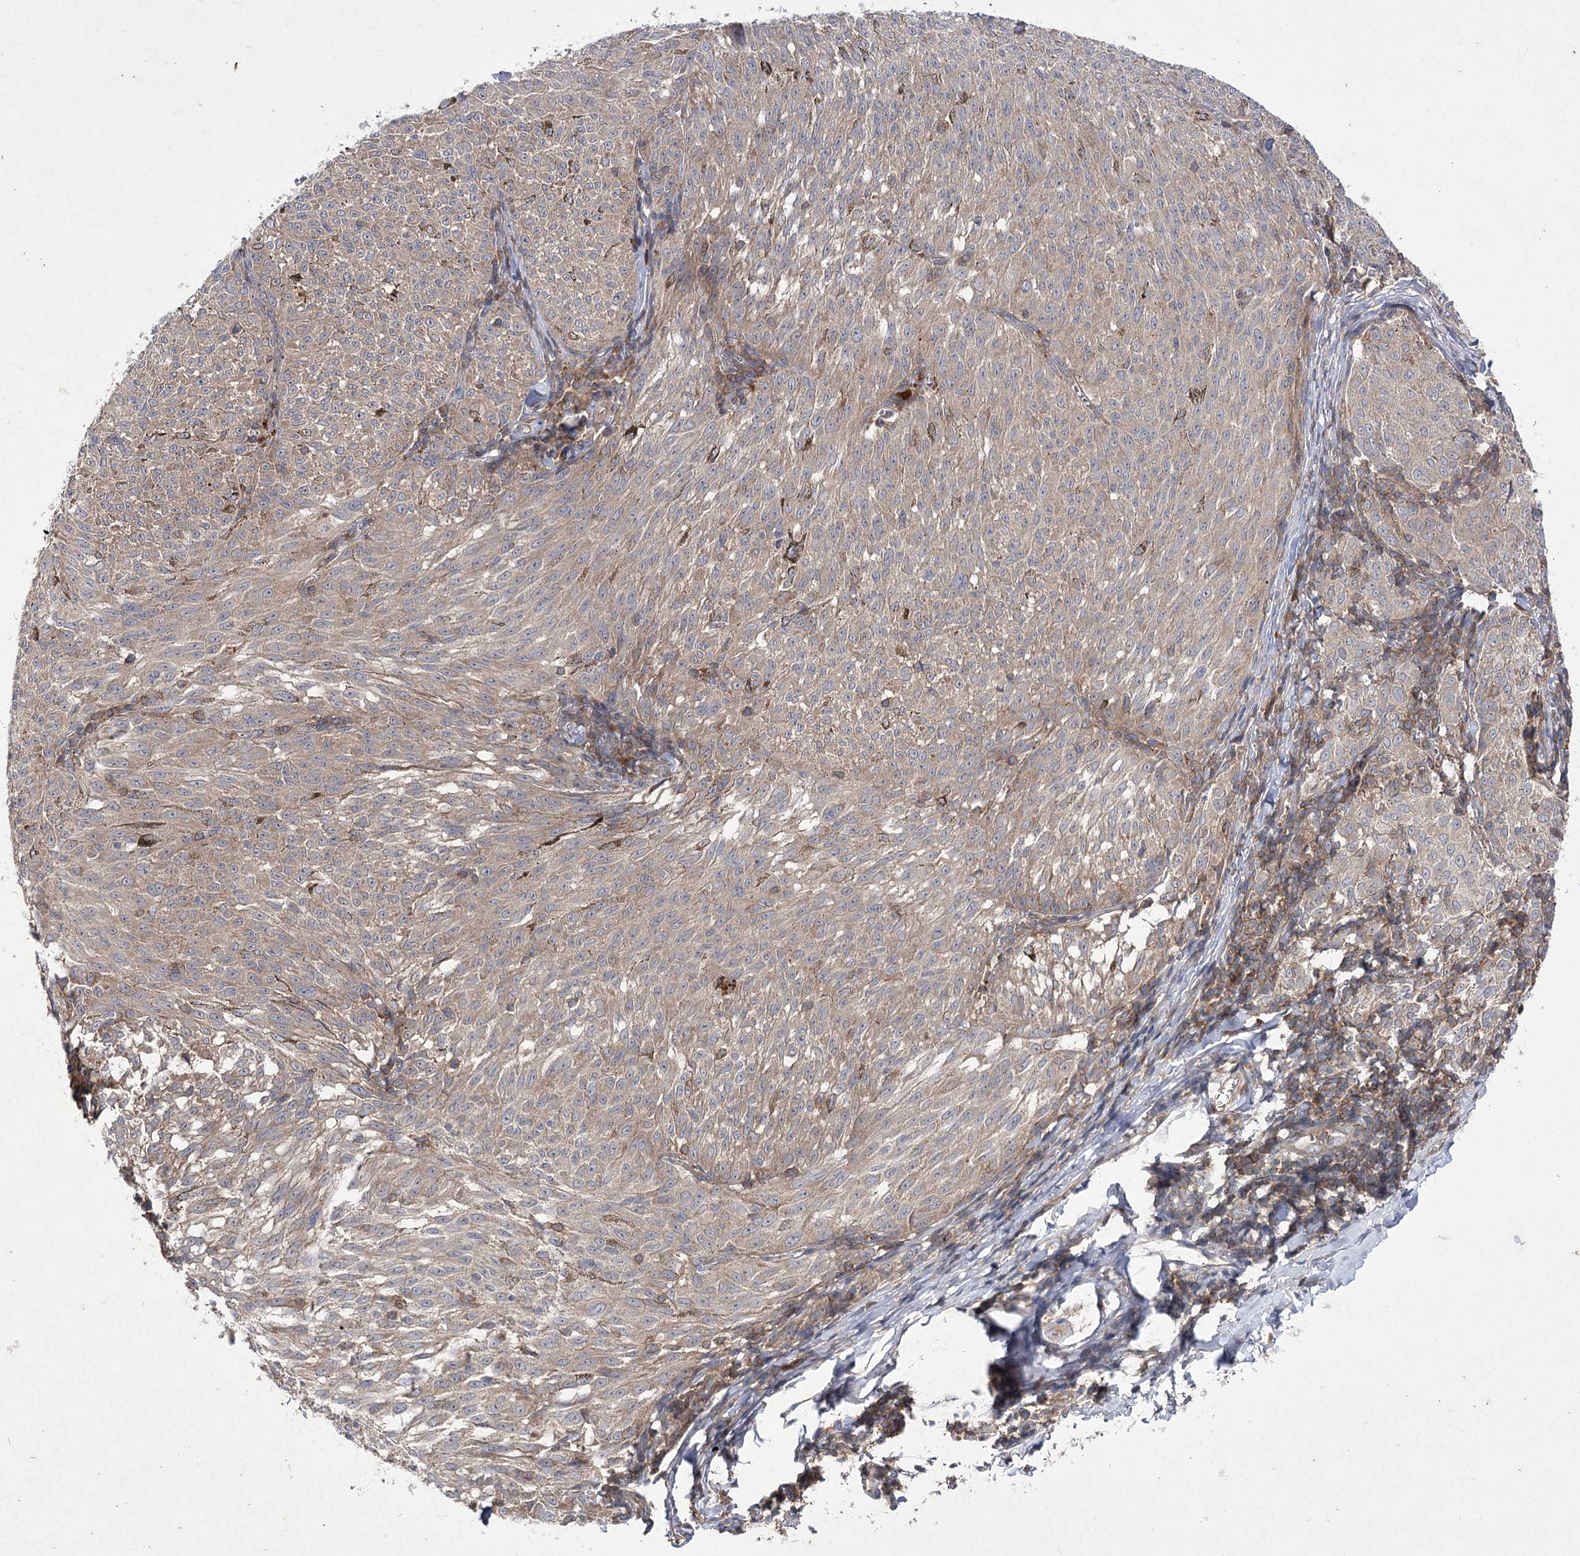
{"staining": {"intensity": "weak", "quantity": ">75%", "location": "cytoplasmic/membranous"}, "tissue": "melanoma", "cell_type": "Tumor cells", "image_type": "cancer", "snomed": [{"axis": "morphology", "description": "Malignant melanoma, NOS"}, {"axis": "topography", "description": "Skin"}], "caption": "Weak cytoplasmic/membranous staining for a protein is present in about >75% of tumor cells of melanoma using immunohistochemistry (IHC).", "gene": "BCR", "patient": {"sex": "female", "age": 72}}